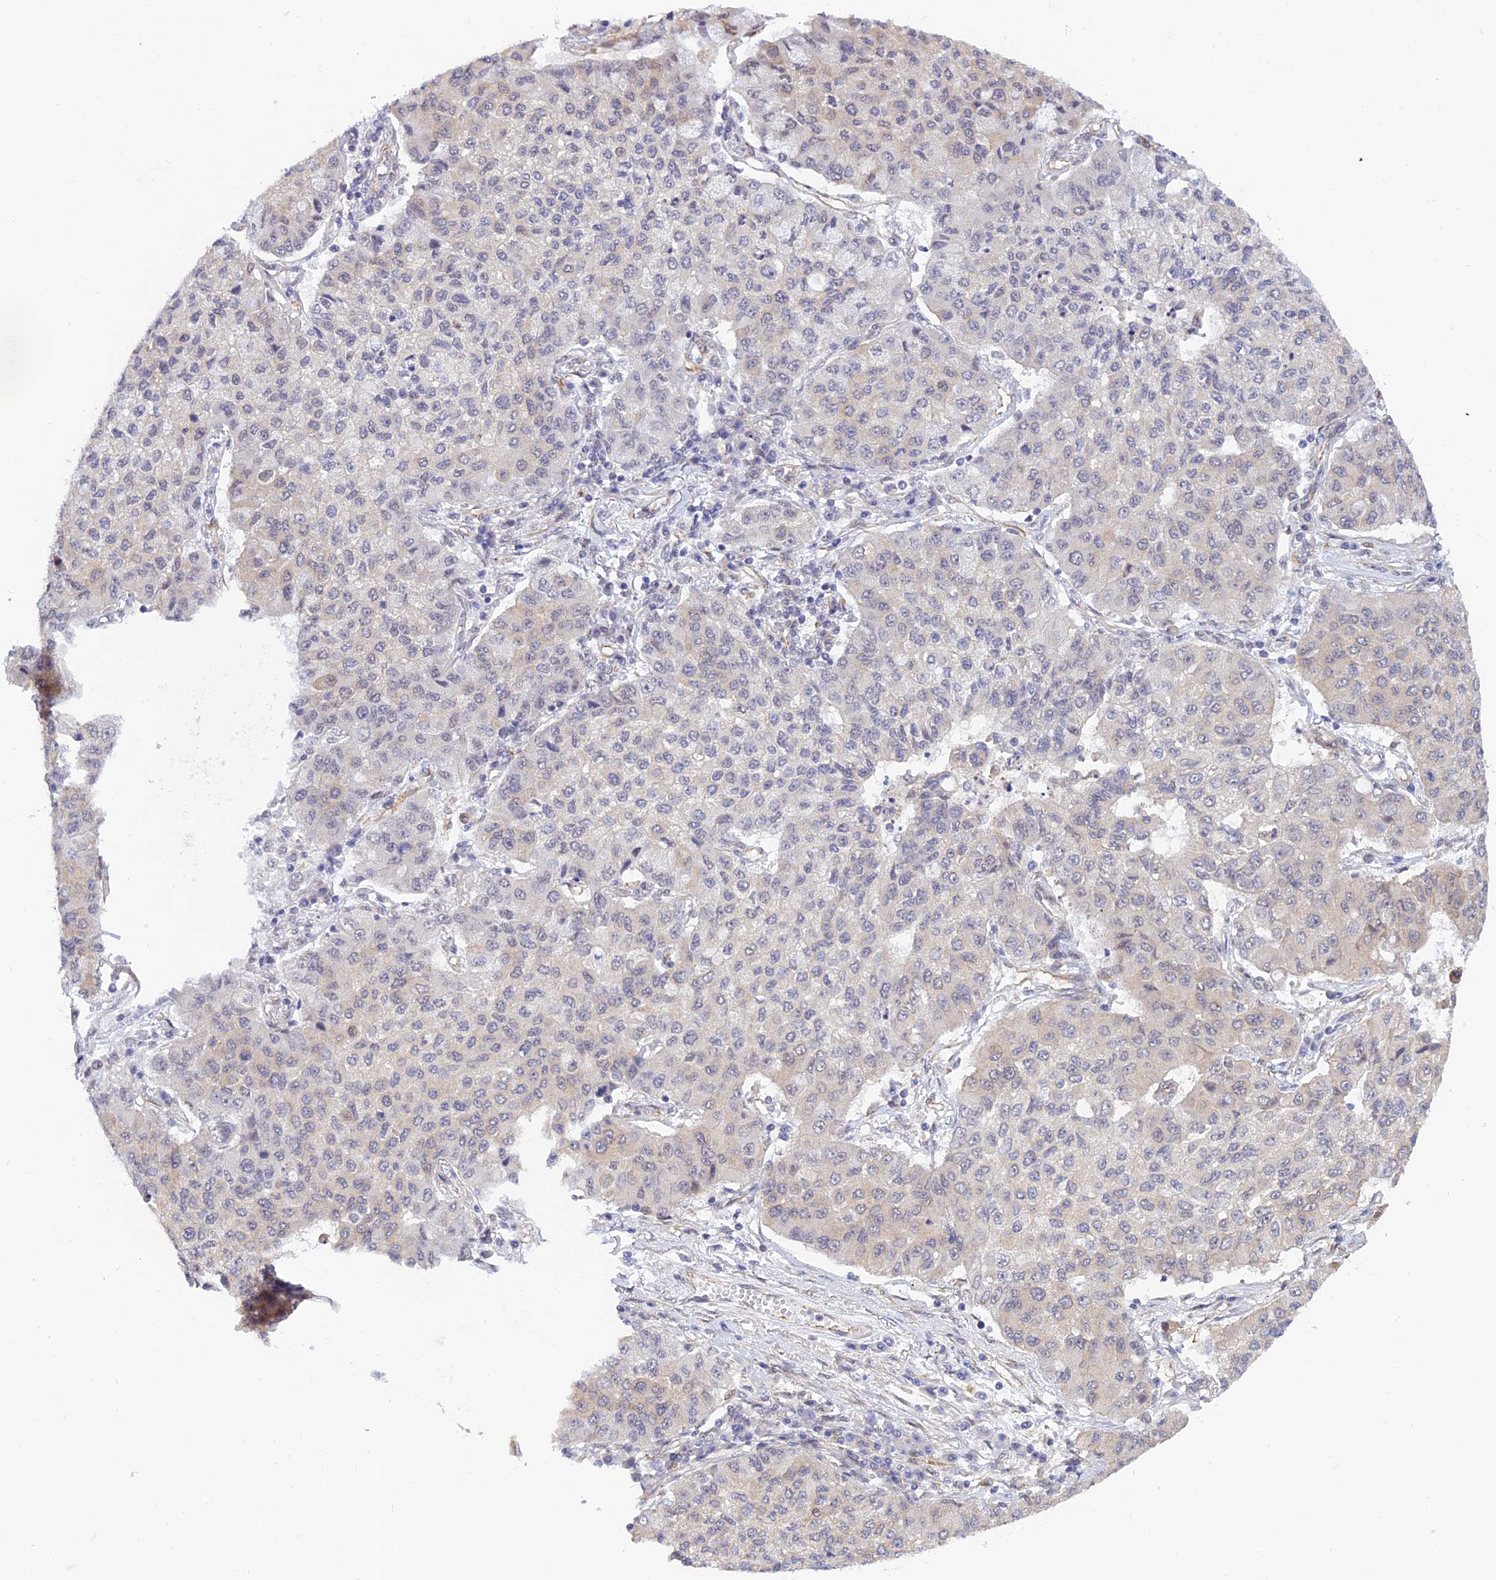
{"staining": {"intensity": "weak", "quantity": "<25%", "location": "nuclear"}, "tissue": "lung cancer", "cell_type": "Tumor cells", "image_type": "cancer", "snomed": [{"axis": "morphology", "description": "Squamous cell carcinoma, NOS"}, {"axis": "topography", "description": "Lung"}], "caption": "Immunohistochemistry (IHC) histopathology image of human lung cancer (squamous cell carcinoma) stained for a protein (brown), which displays no positivity in tumor cells. Brightfield microscopy of immunohistochemistry stained with DAB (brown) and hematoxylin (blue), captured at high magnification.", "gene": "PAGR1", "patient": {"sex": "male", "age": 74}}